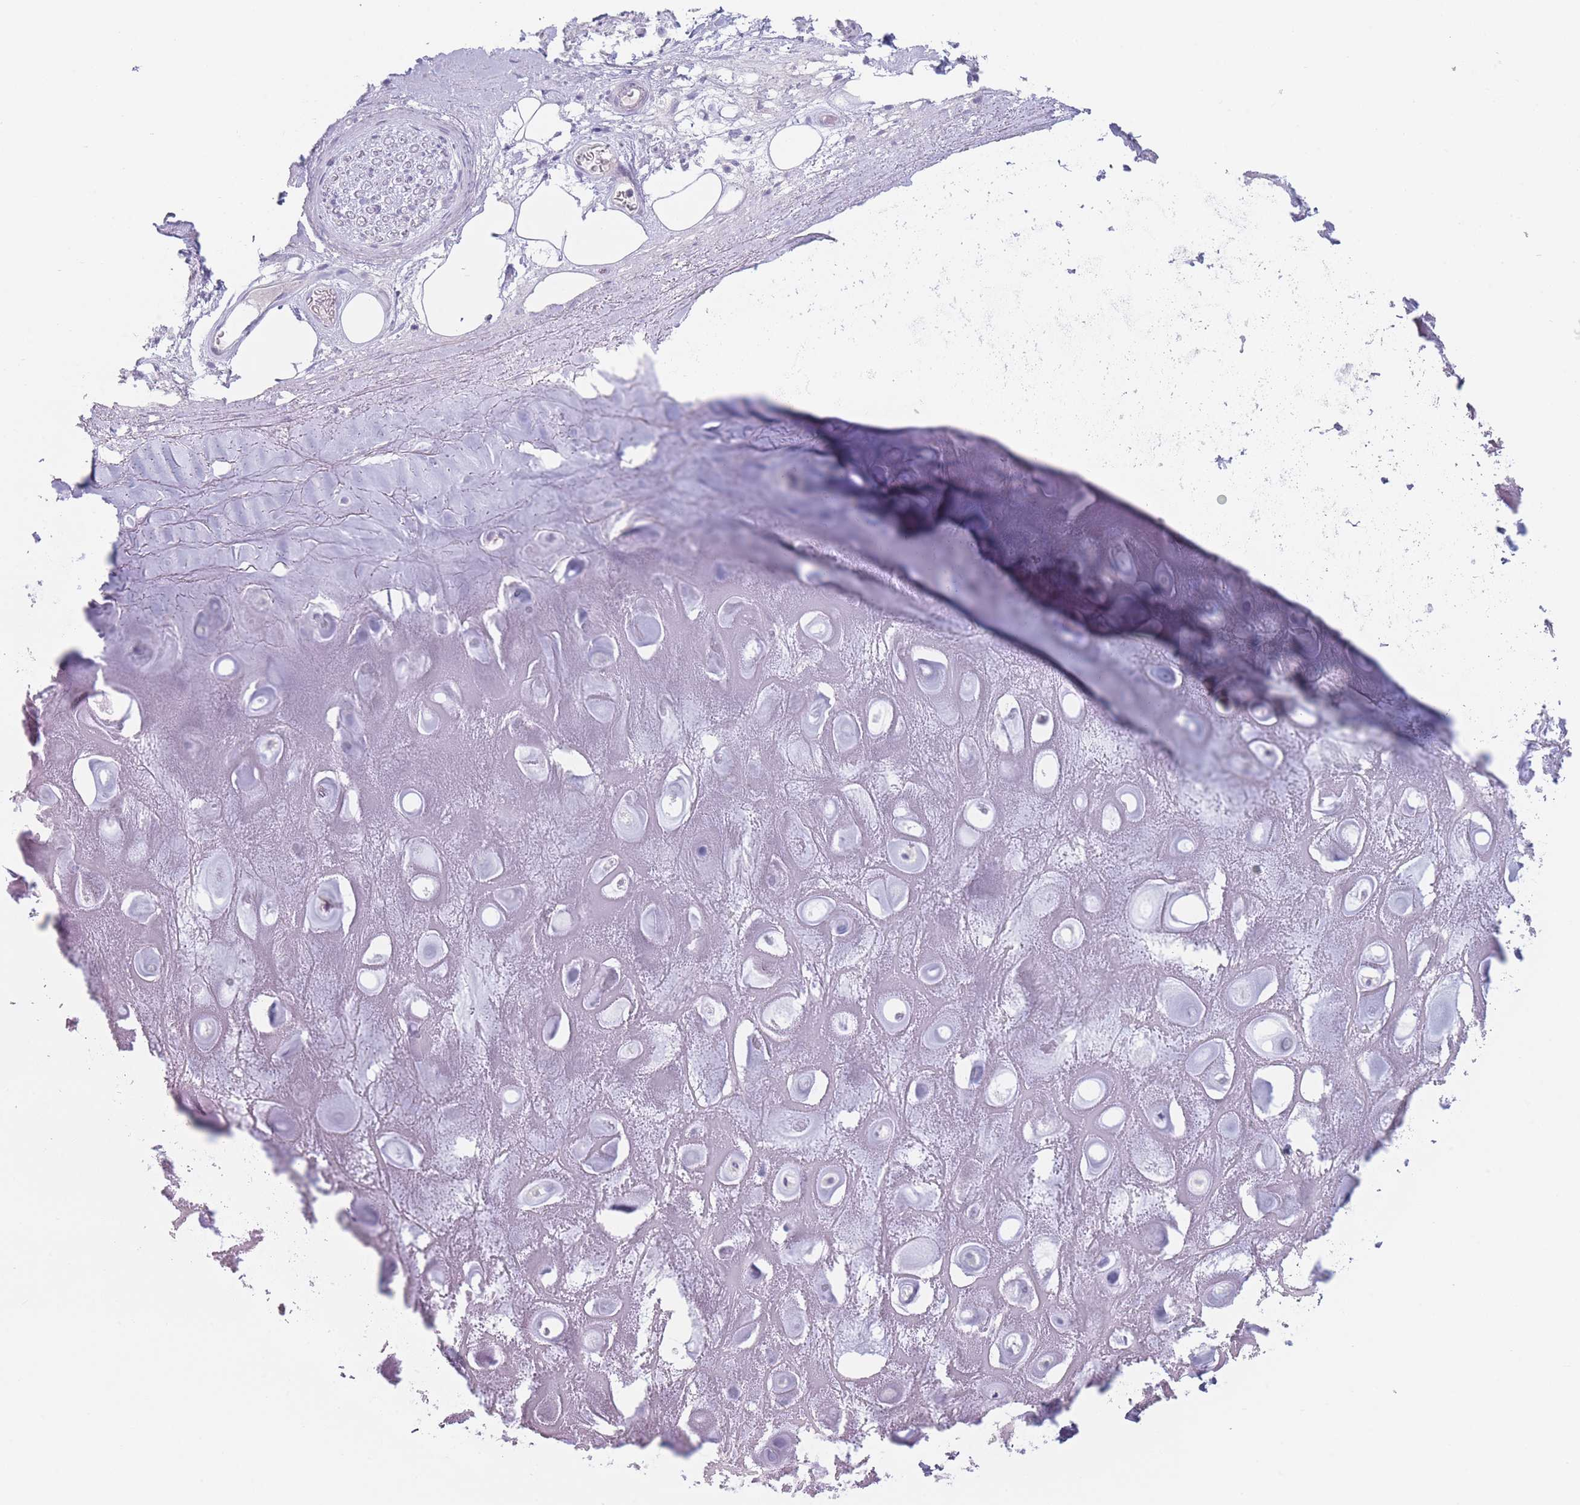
{"staining": {"intensity": "negative", "quantity": "none", "location": "none"}, "tissue": "adipose tissue", "cell_type": "Adipocytes", "image_type": "normal", "snomed": [{"axis": "morphology", "description": "Normal tissue, NOS"}, {"axis": "topography", "description": "Cartilage tissue"}], "caption": "An immunohistochemistry micrograph of normal adipose tissue is shown. There is no staining in adipocytes of adipose tissue.", "gene": "GPR12", "patient": {"sex": "male", "age": 81}}